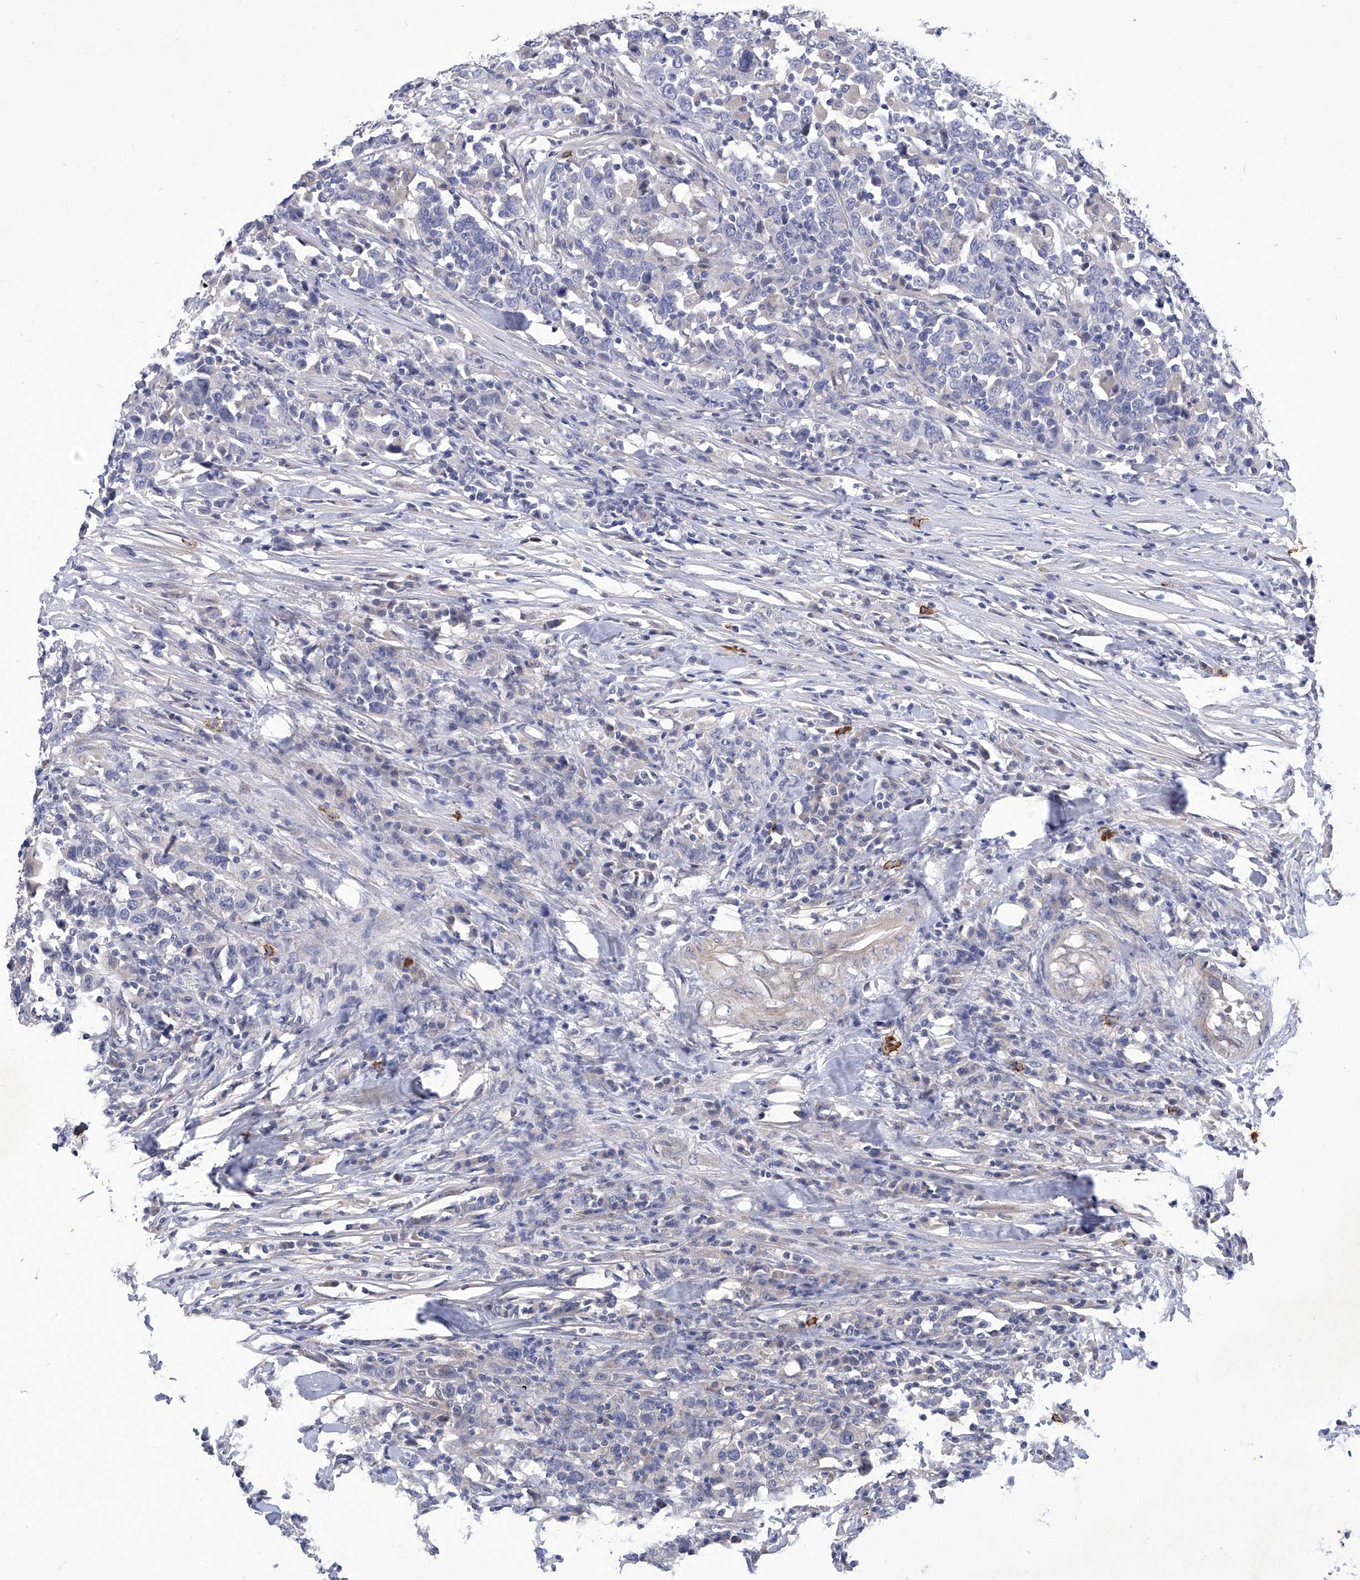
{"staining": {"intensity": "negative", "quantity": "none", "location": "none"}, "tissue": "urothelial cancer", "cell_type": "Tumor cells", "image_type": "cancer", "snomed": [{"axis": "morphology", "description": "Urothelial carcinoma, High grade"}, {"axis": "topography", "description": "Urinary bladder"}], "caption": "IHC of urothelial cancer demonstrates no staining in tumor cells.", "gene": "IFNL2", "patient": {"sex": "male", "age": 61}}